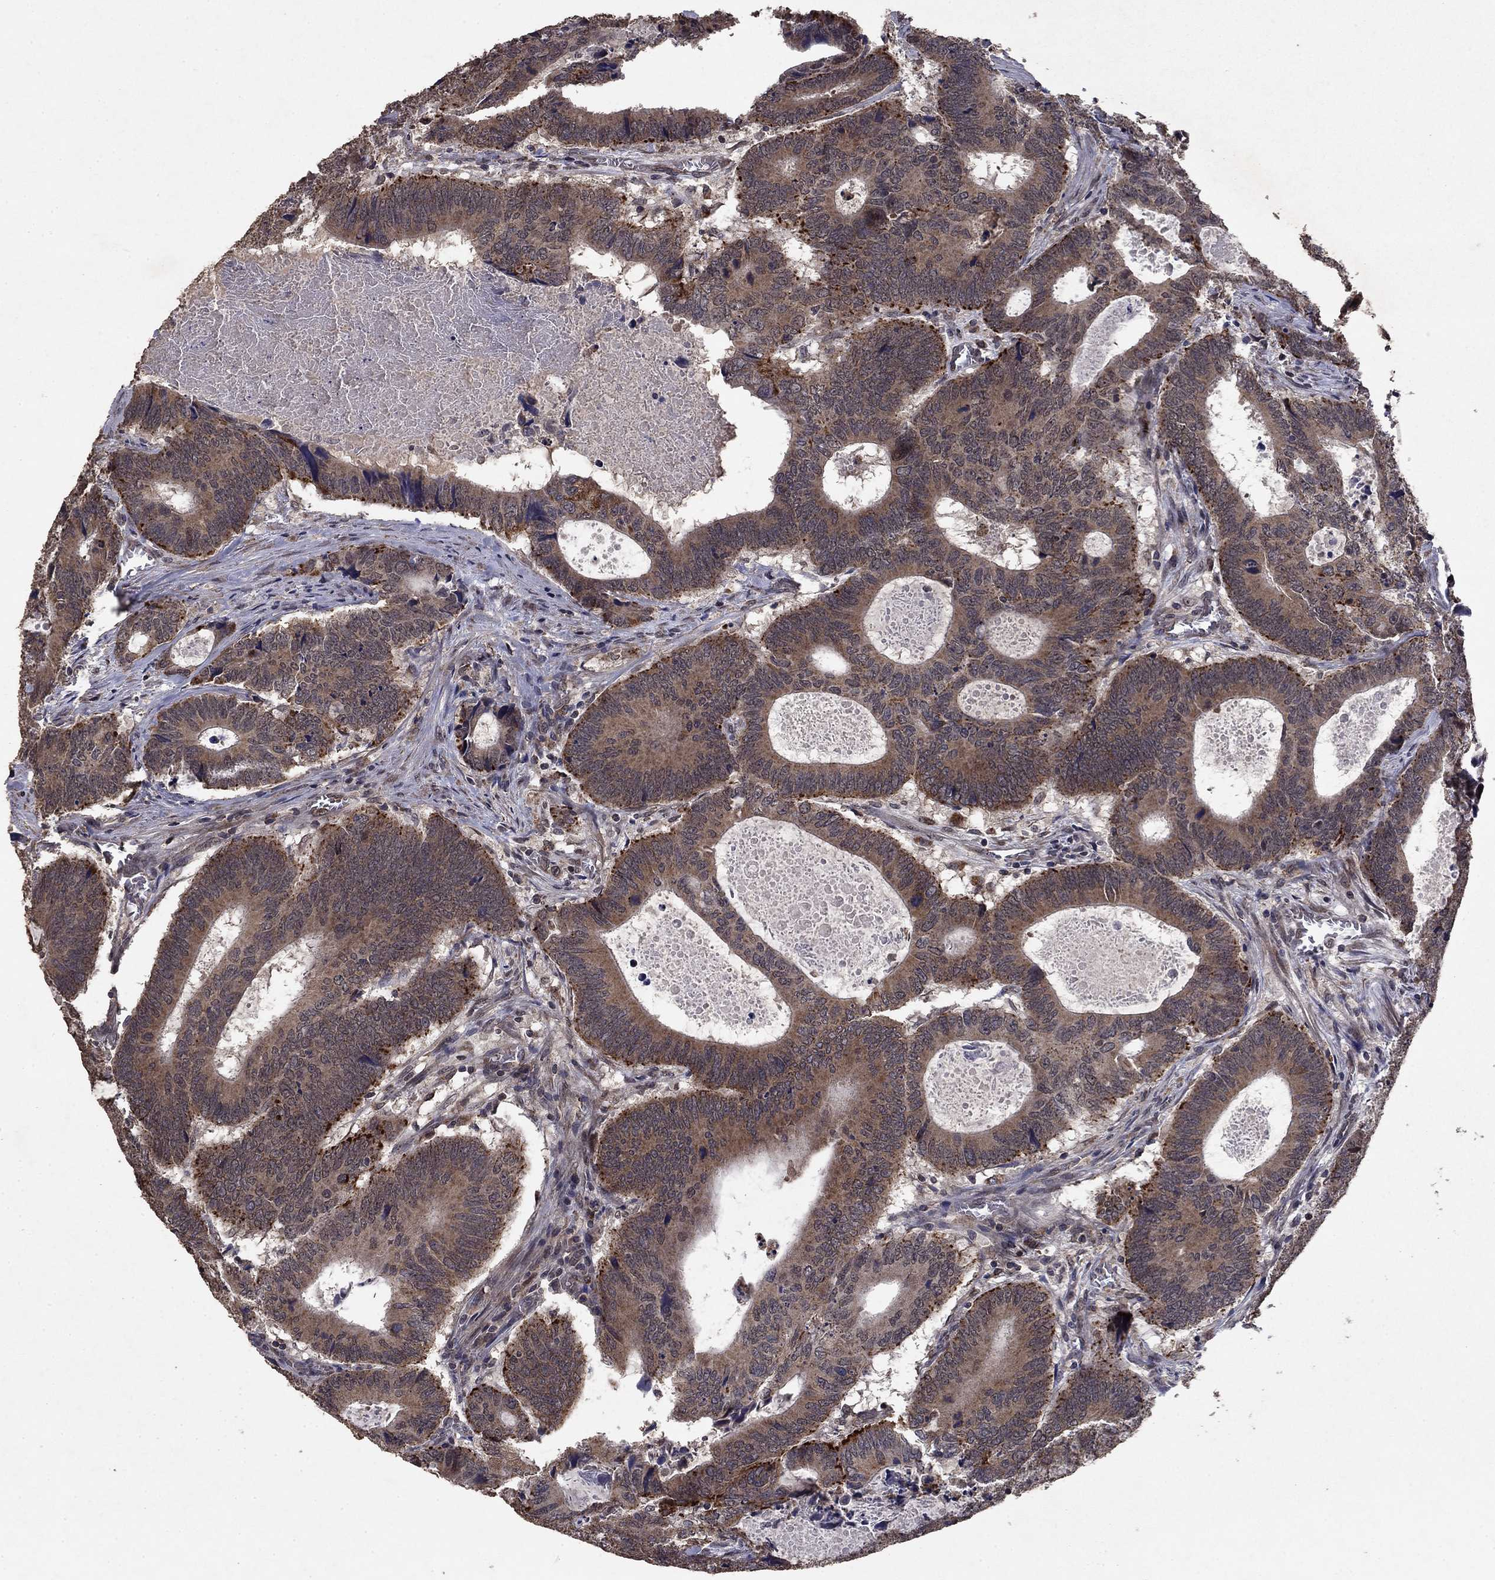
{"staining": {"intensity": "strong", "quantity": "25%-75%", "location": "cytoplasmic/membranous"}, "tissue": "colorectal cancer", "cell_type": "Tumor cells", "image_type": "cancer", "snomed": [{"axis": "morphology", "description": "Adenocarcinoma, NOS"}, {"axis": "topography", "description": "Colon"}], "caption": "Immunohistochemical staining of colorectal cancer reveals high levels of strong cytoplasmic/membranous staining in approximately 25%-75% of tumor cells. (IHC, brightfield microscopy, high magnification).", "gene": "DHRS1", "patient": {"sex": "female", "age": 82}}